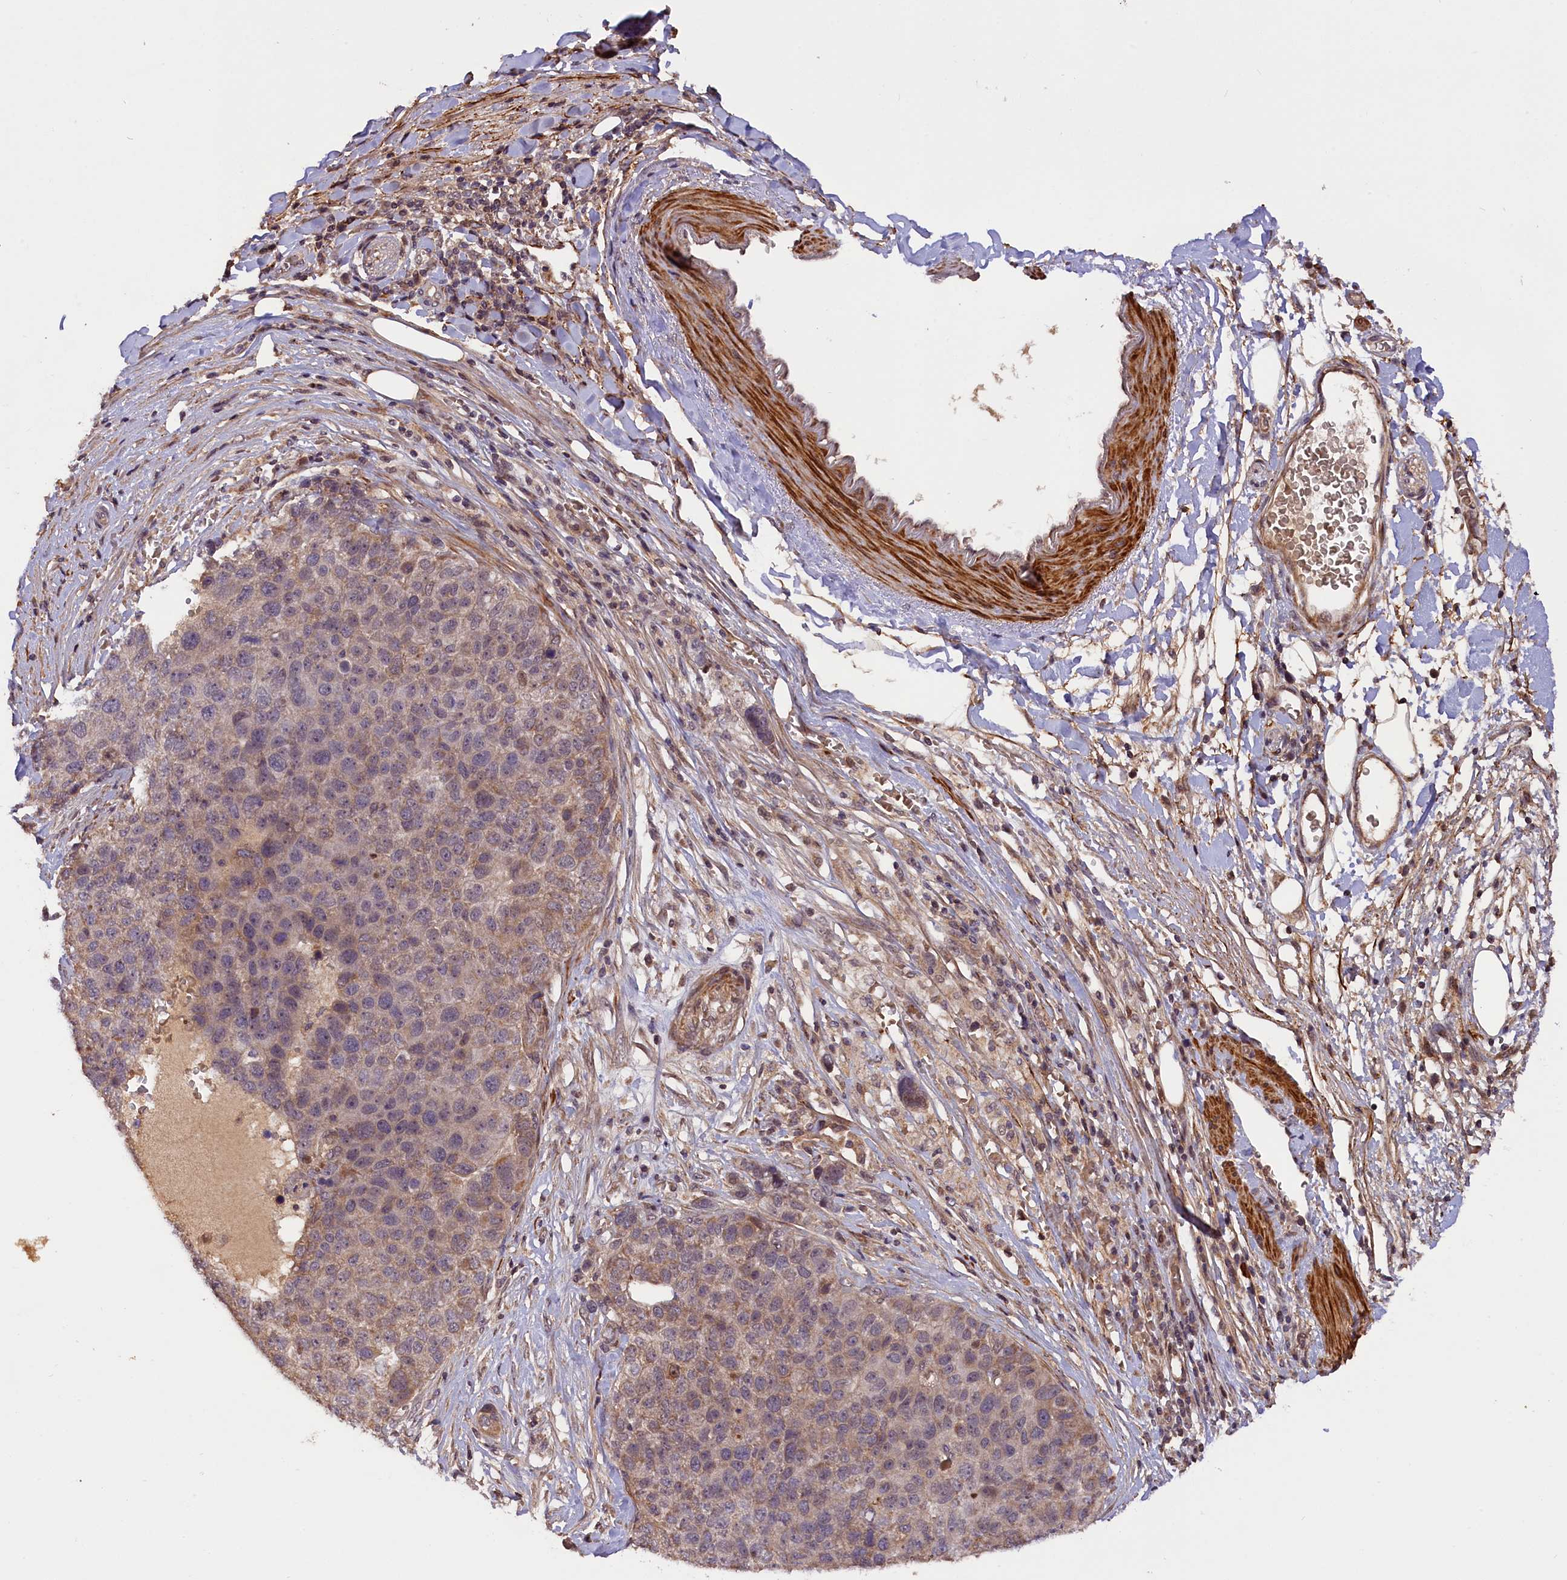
{"staining": {"intensity": "weak", "quantity": "25%-75%", "location": "cytoplasmic/membranous"}, "tissue": "pancreatic cancer", "cell_type": "Tumor cells", "image_type": "cancer", "snomed": [{"axis": "morphology", "description": "Adenocarcinoma, NOS"}, {"axis": "topography", "description": "Pancreas"}], "caption": "A photomicrograph showing weak cytoplasmic/membranous positivity in about 25%-75% of tumor cells in pancreatic cancer, as visualized by brown immunohistochemical staining.", "gene": "ZNF480", "patient": {"sex": "female", "age": 61}}